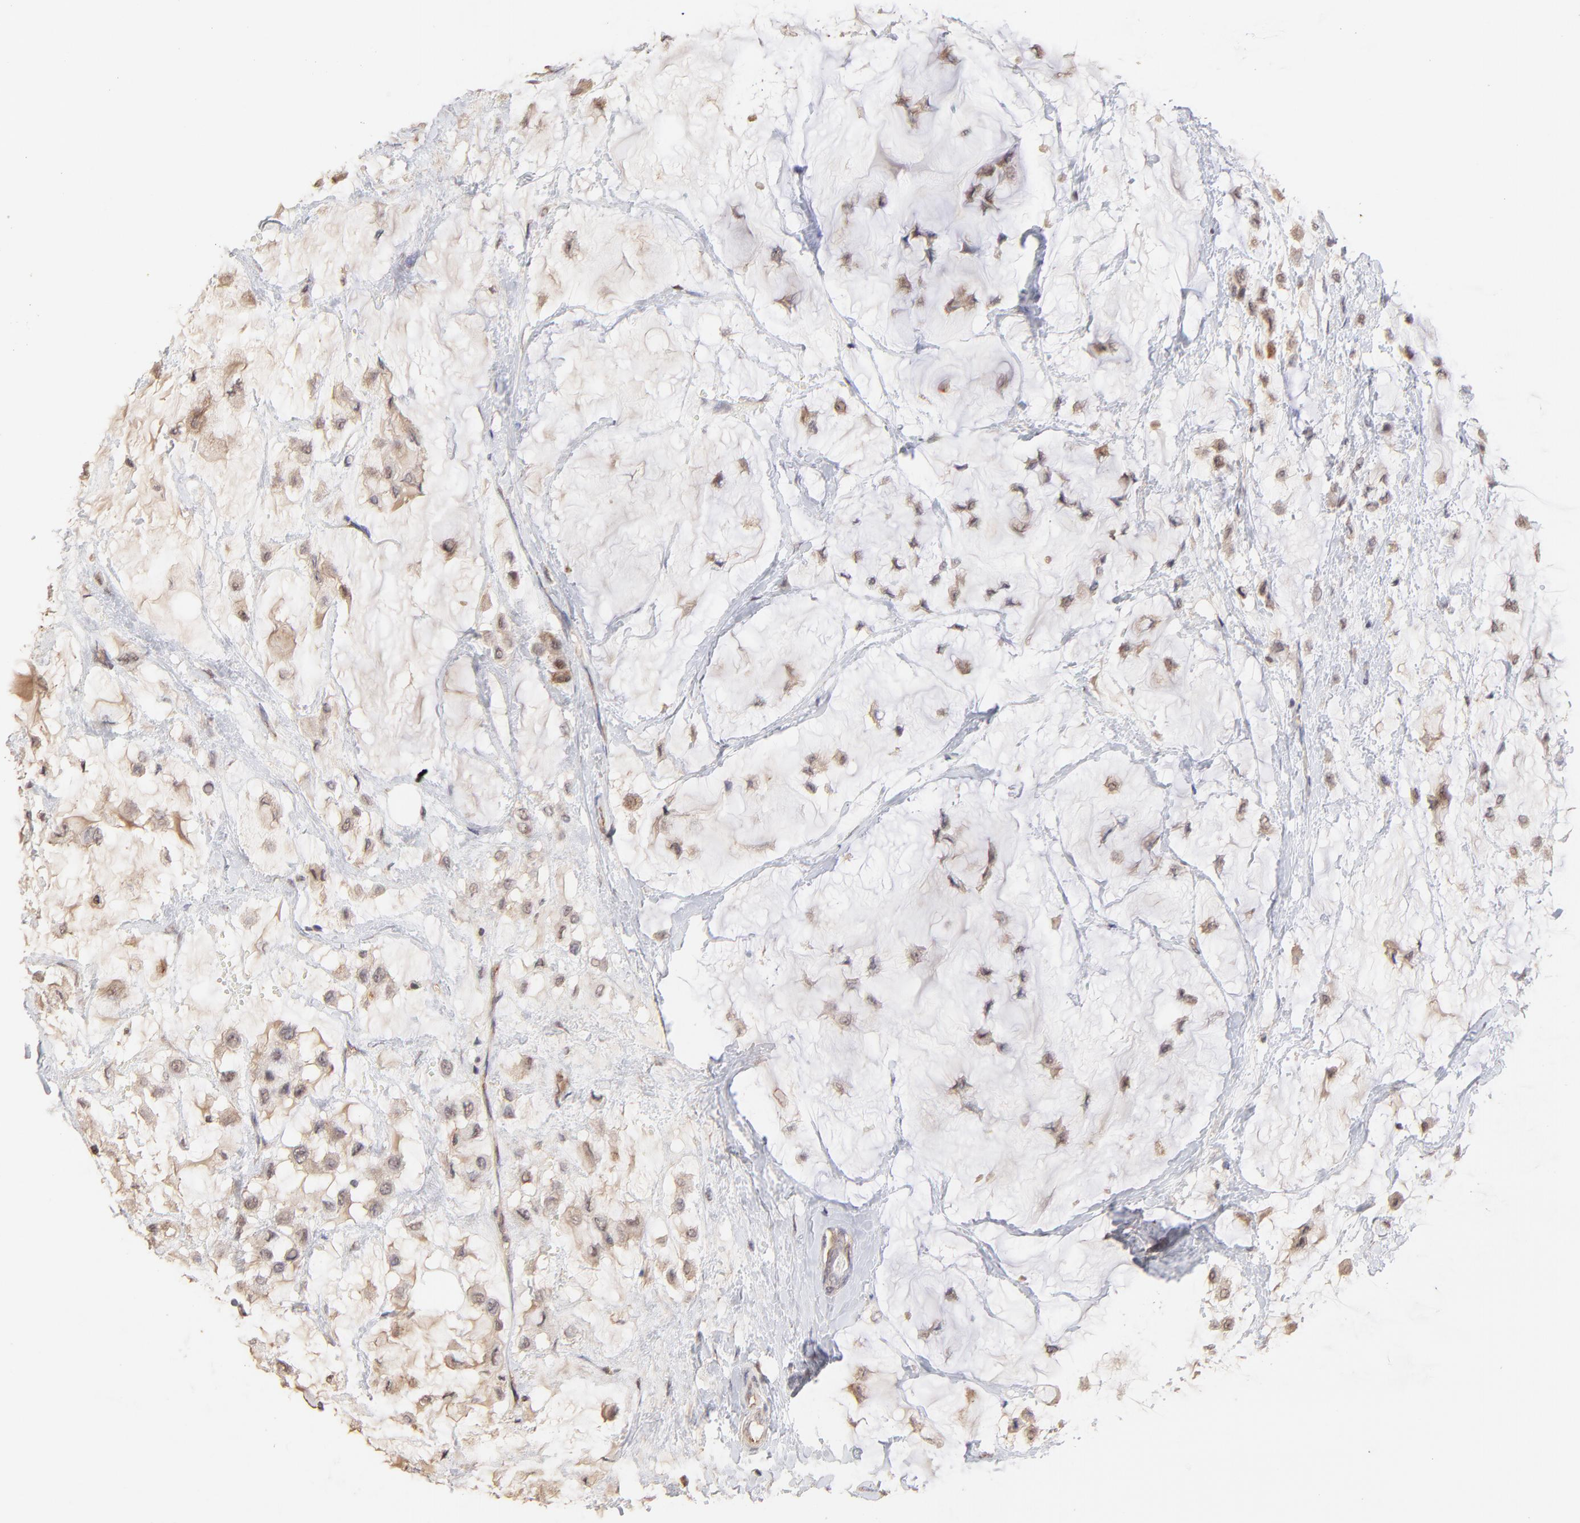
{"staining": {"intensity": "weak", "quantity": "25%-75%", "location": "cytoplasmic/membranous,nuclear"}, "tissue": "breast cancer", "cell_type": "Tumor cells", "image_type": "cancer", "snomed": [{"axis": "morphology", "description": "Lobular carcinoma"}, {"axis": "topography", "description": "Breast"}], "caption": "This micrograph reveals IHC staining of human breast cancer (lobular carcinoma), with low weak cytoplasmic/membranous and nuclear positivity in about 25%-75% of tumor cells.", "gene": "PSMD14", "patient": {"sex": "female", "age": 85}}